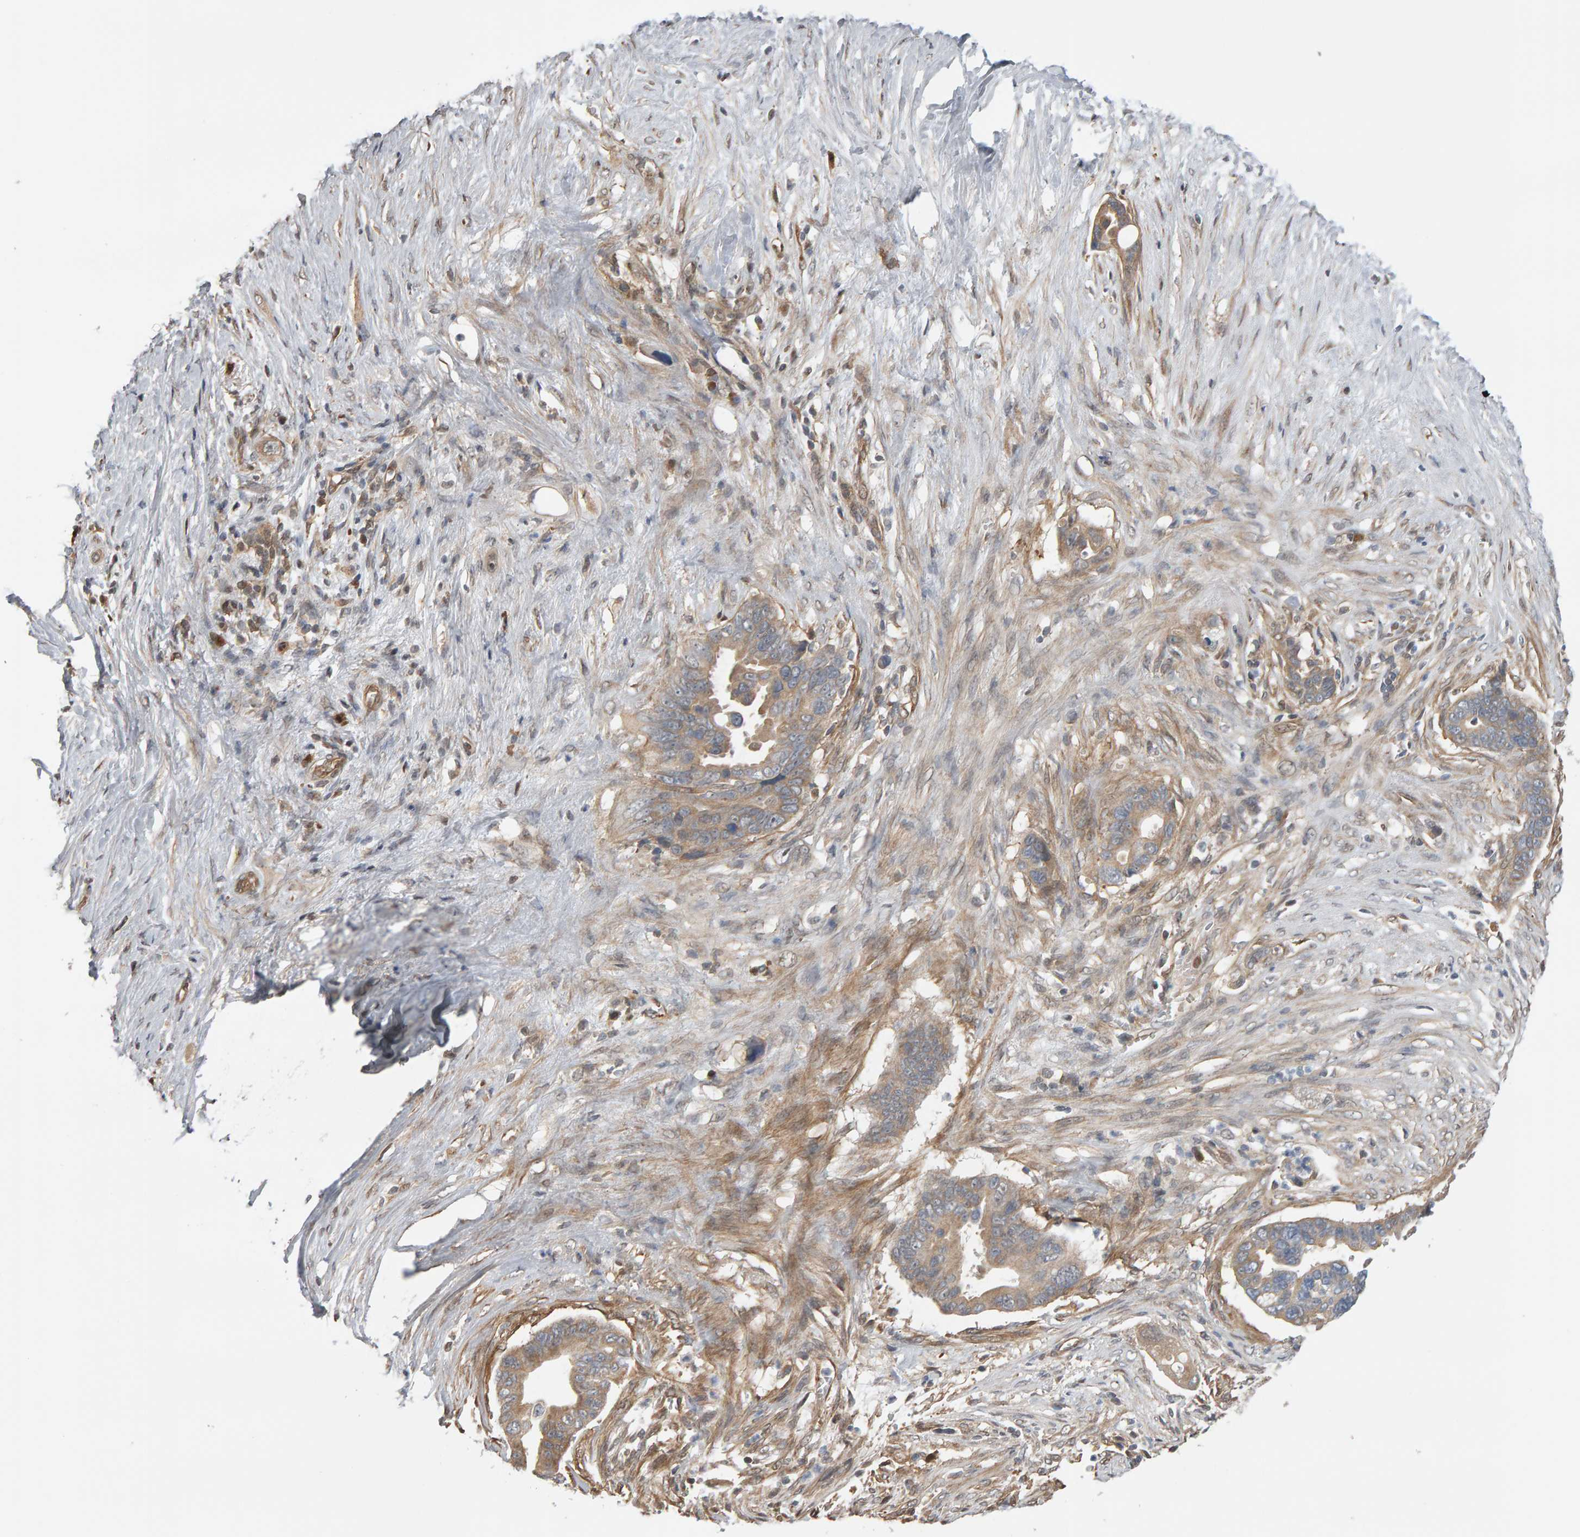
{"staining": {"intensity": "moderate", "quantity": ">75%", "location": "cytoplasmic/membranous"}, "tissue": "pancreatic cancer", "cell_type": "Tumor cells", "image_type": "cancer", "snomed": [{"axis": "morphology", "description": "Adenocarcinoma, NOS"}, {"axis": "topography", "description": "Pancreas"}], "caption": "The micrograph displays a brown stain indicating the presence of a protein in the cytoplasmic/membranous of tumor cells in pancreatic cancer (adenocarcinoma).", "gene": "COASY", "patient": {"sex": "female", "age": 72}}